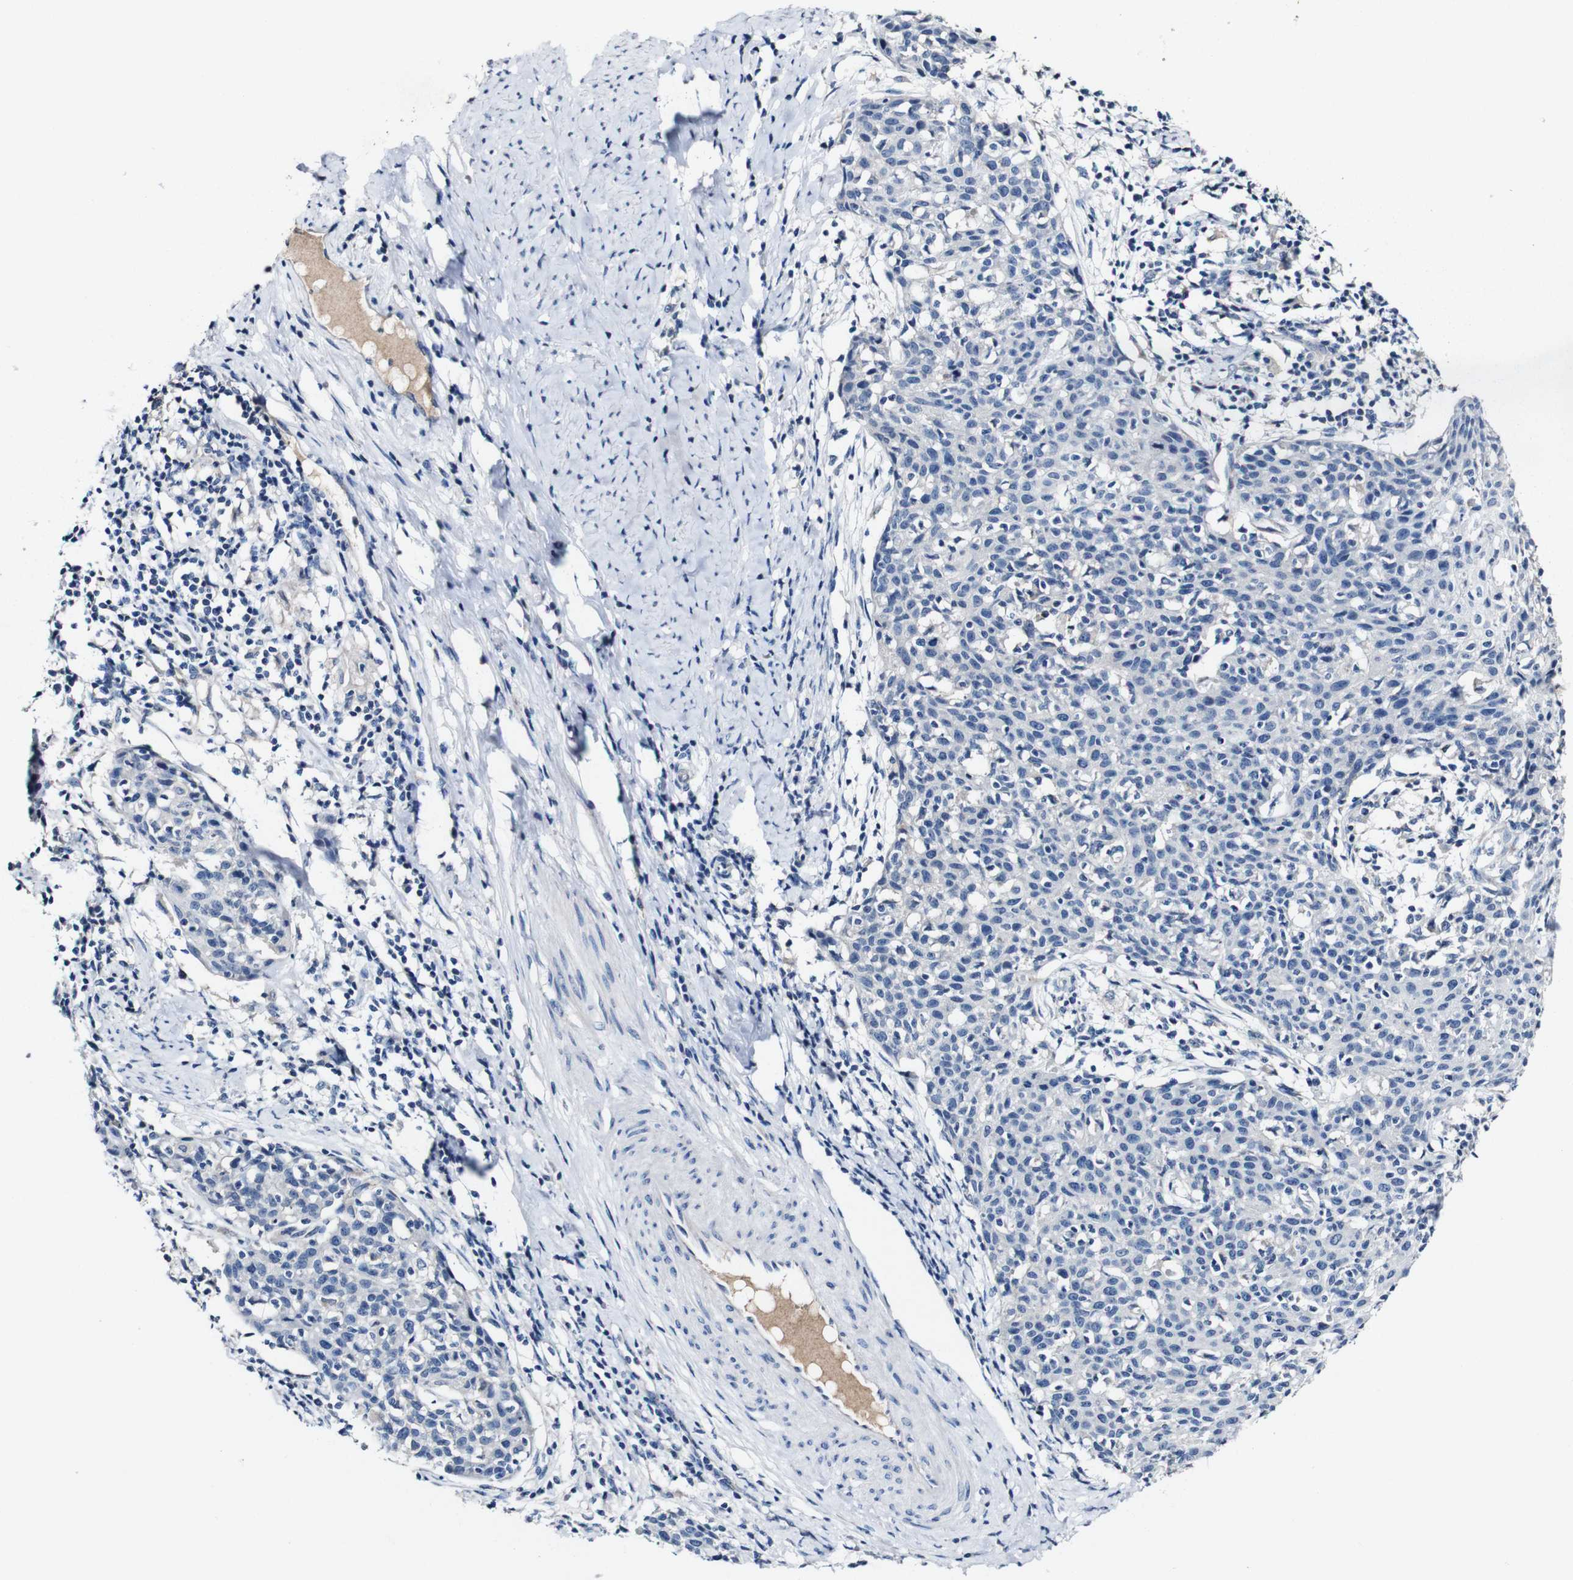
{"staining": {"intensity": "negative", "quantity": "none", "location": "none"}, "tissue": "cervical cancer", "cell_type": "Tumor cells", "image_type": "cancer", "snomed": [{"axis": "morphology", "description": "Squamous cell carcinoma, NOS"}, {"axis": "topography", "description": "Cervix"}], "caption": "DAB (3,3'-diaminobenzidine) immunohistochemical staining of cervical squamous cell carcinoma shows no significant staining in tumor cells.", "gene": "GRAMD1A", "patient": {"sex": "female", "age": 38}}